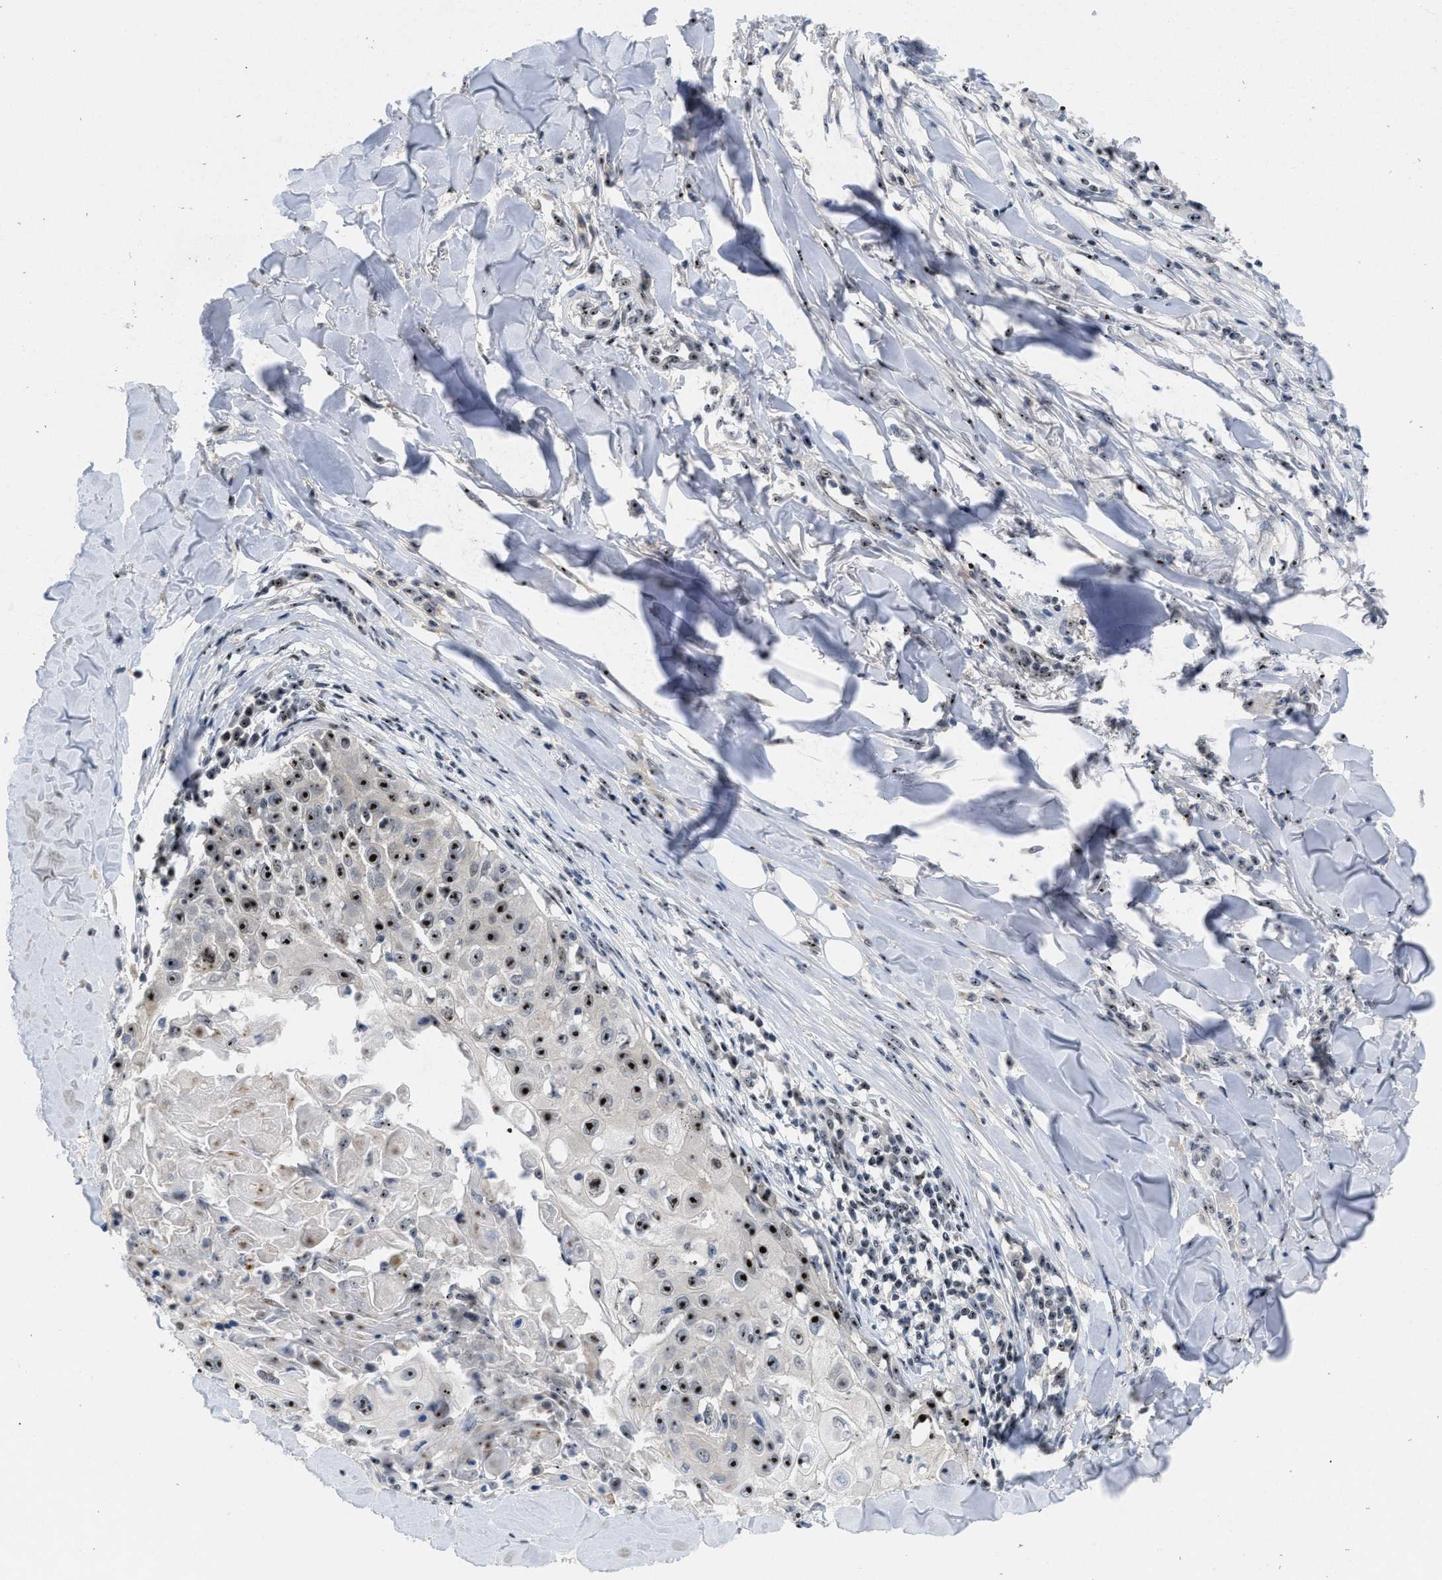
{"staining": {"intensity": "strong", "quantity": ">75%", "location": "nuclear"}, "tissue": "skin cancer", "cell_type": "Tumor cells", "image_type": "cancer", "snomed": [{"axis": "morphology", "description": "Squamous cell carcinoma, NOS"}, {"axis": "topography", "description": "Skin"}], "caption": "There is high levels of strong nuclear expression in tumor cells of skin cancer (squamous cell carcinoma), as demonstrated by immunohistochemical staining (brown color).", "gene": "NOP58", "patient": {"sex": "male", "age": 86}}